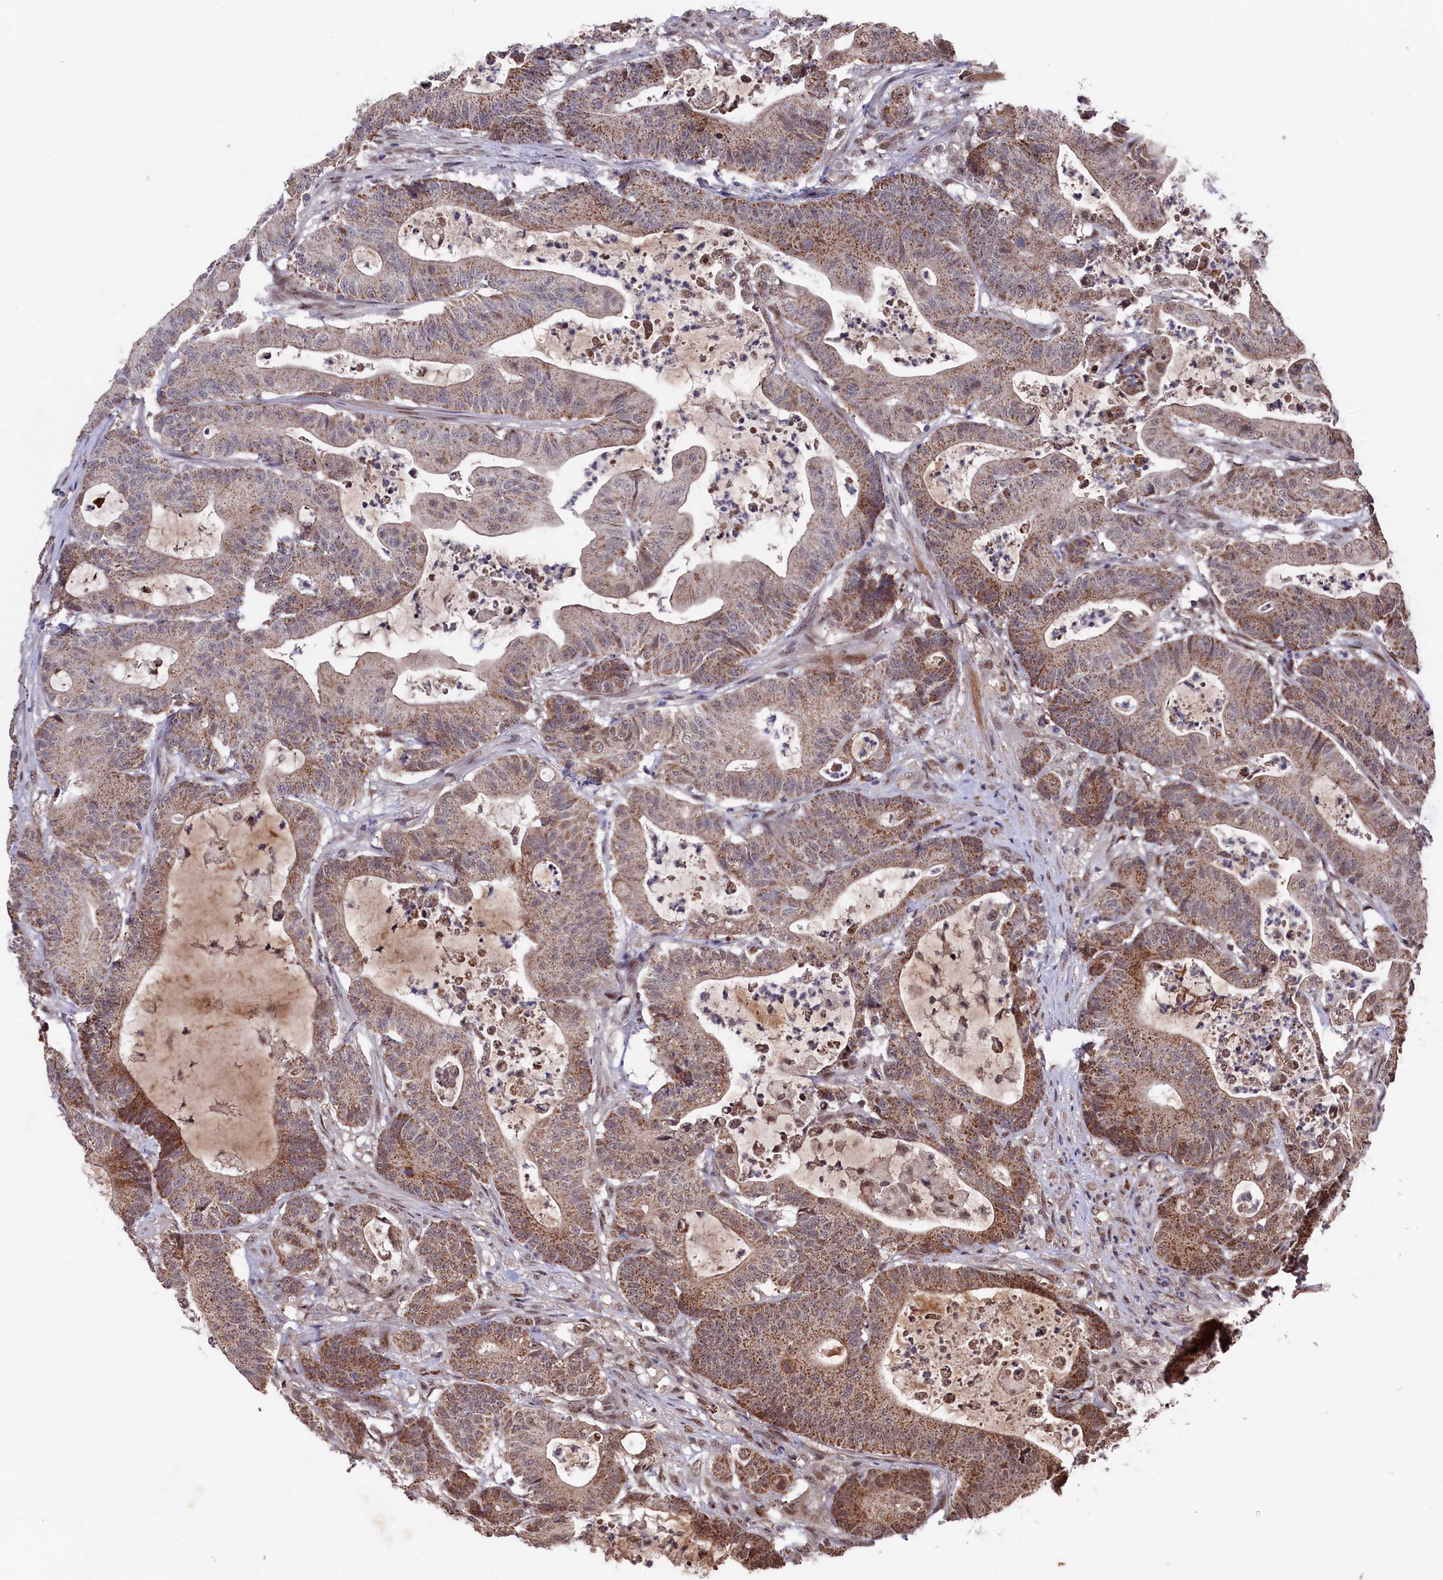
{"staining": {"intensity": "moderate", "quantity": ">75%", "location": "cytoplasmic/membranous"}, "tissue": "colorectal cancer", "cell_type": "Tumor cells", "image_type": "cancer", "snomed": [{"axis": "morphology", "description": "Adenocarcinoma, NOS"}, {"axis": "topography", "description": "Colon"}], "caption": "Immunohistochemical staining of human colorectal cancer (adenocarcinoma) displays moderate cytoplasmic/membranous protein expression in about >75% of tumor cells.", "gene": "CLPX", "patient": {"sex": "female", "age": 84}}